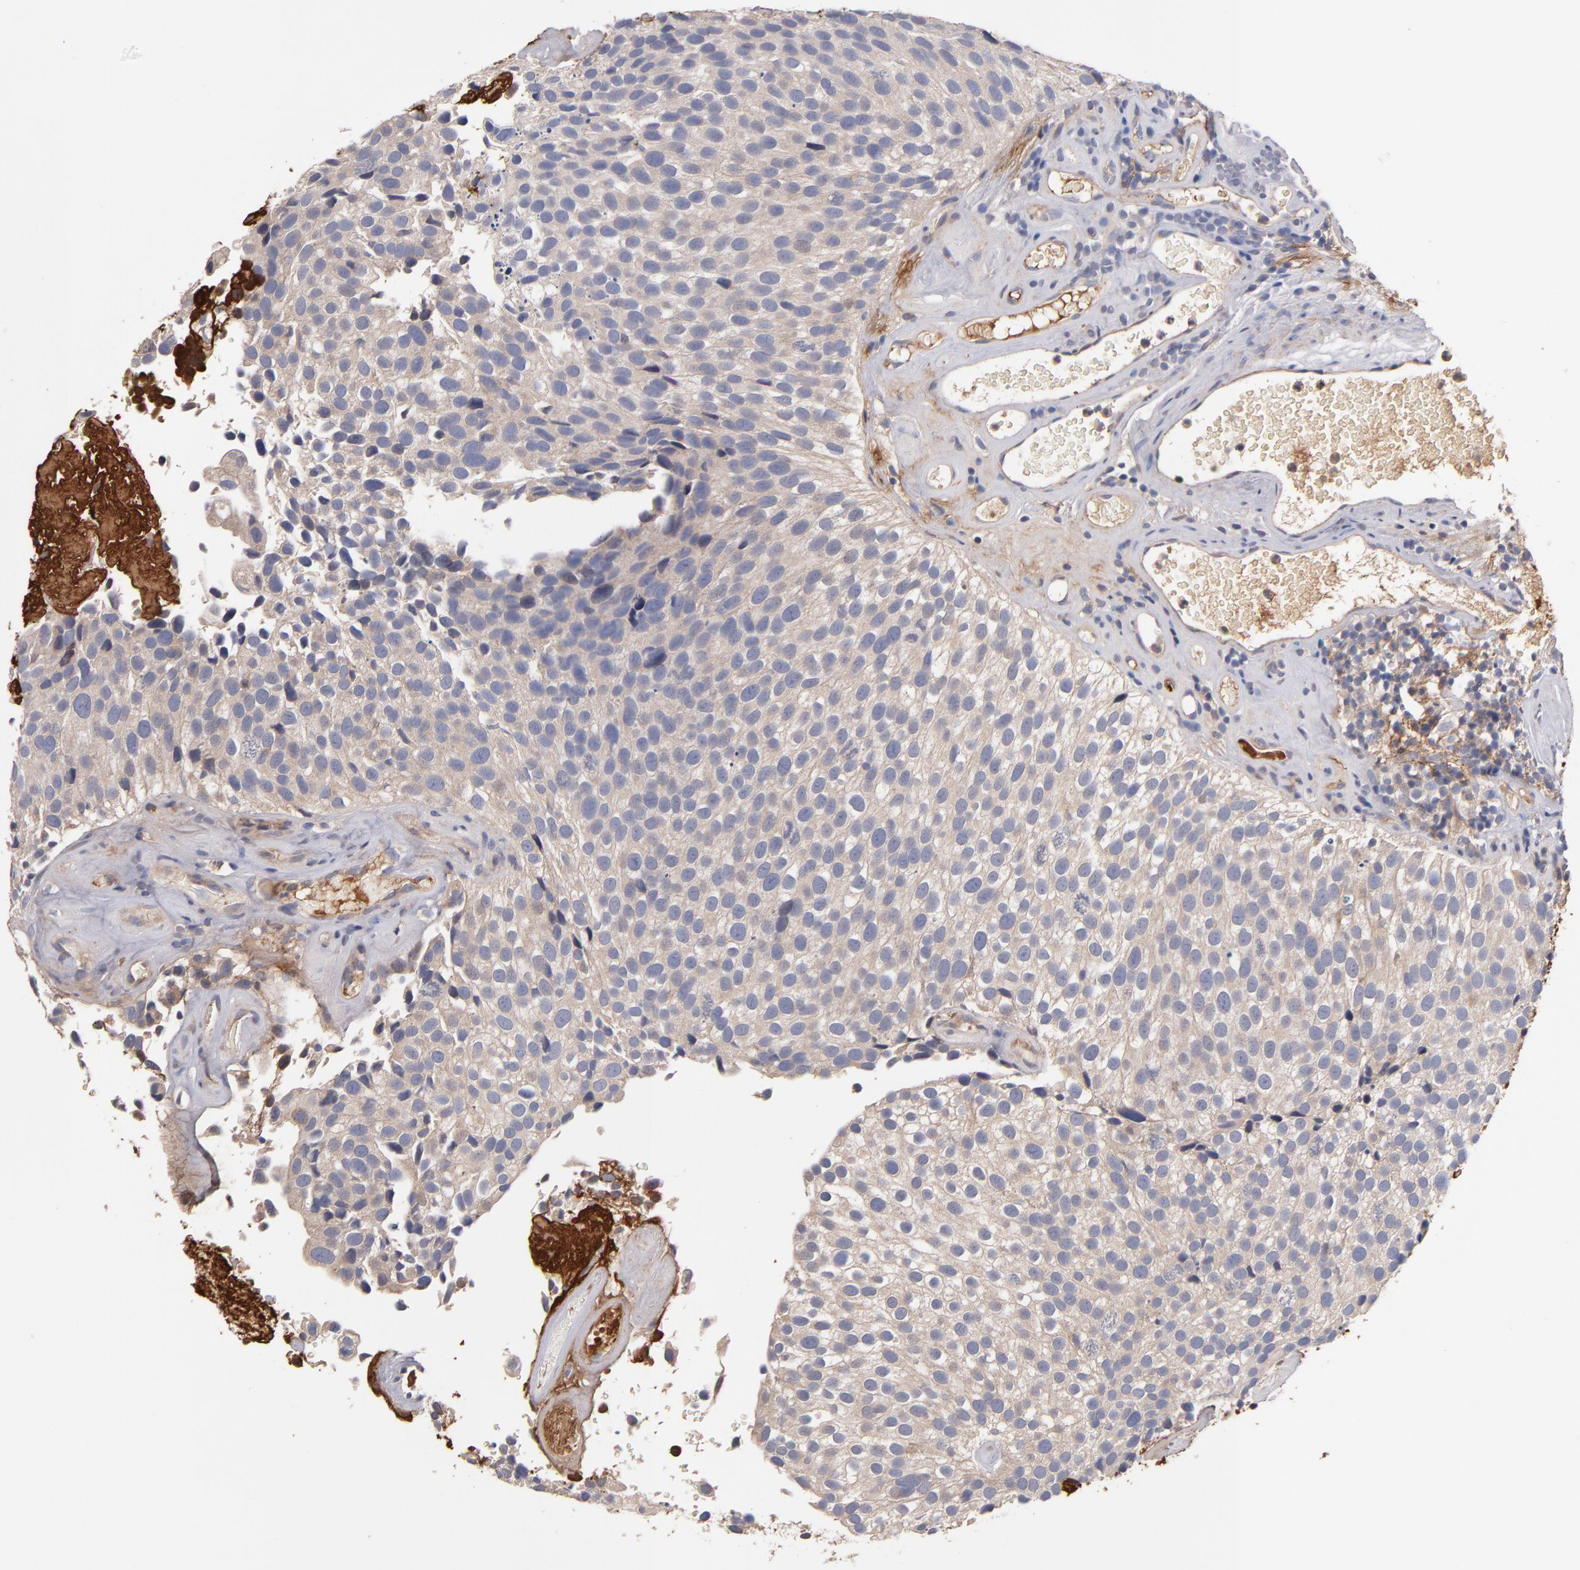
{"staining": {"intensity": "weak", "quantity": ">75%", "location": "cytoplasmic/membranous"}, "tissue": "urothelial cancer", "cell_type": "Tumor cells", "image_type": "cancer", "snomed": [{"axis": "morphology", "description": "Urothelial carcinoma, High grade"}, {"axis": "topography", "description": "Urinary bladder"}], "caption": "Urothelial carcinoma (high-grade) stained with a brown dye reveals weak cytoplasmic/membranous positive staining in about >75% of tumor cells.", "gene": "DACT1", "patient": {"sex": "male", "age": 72}}